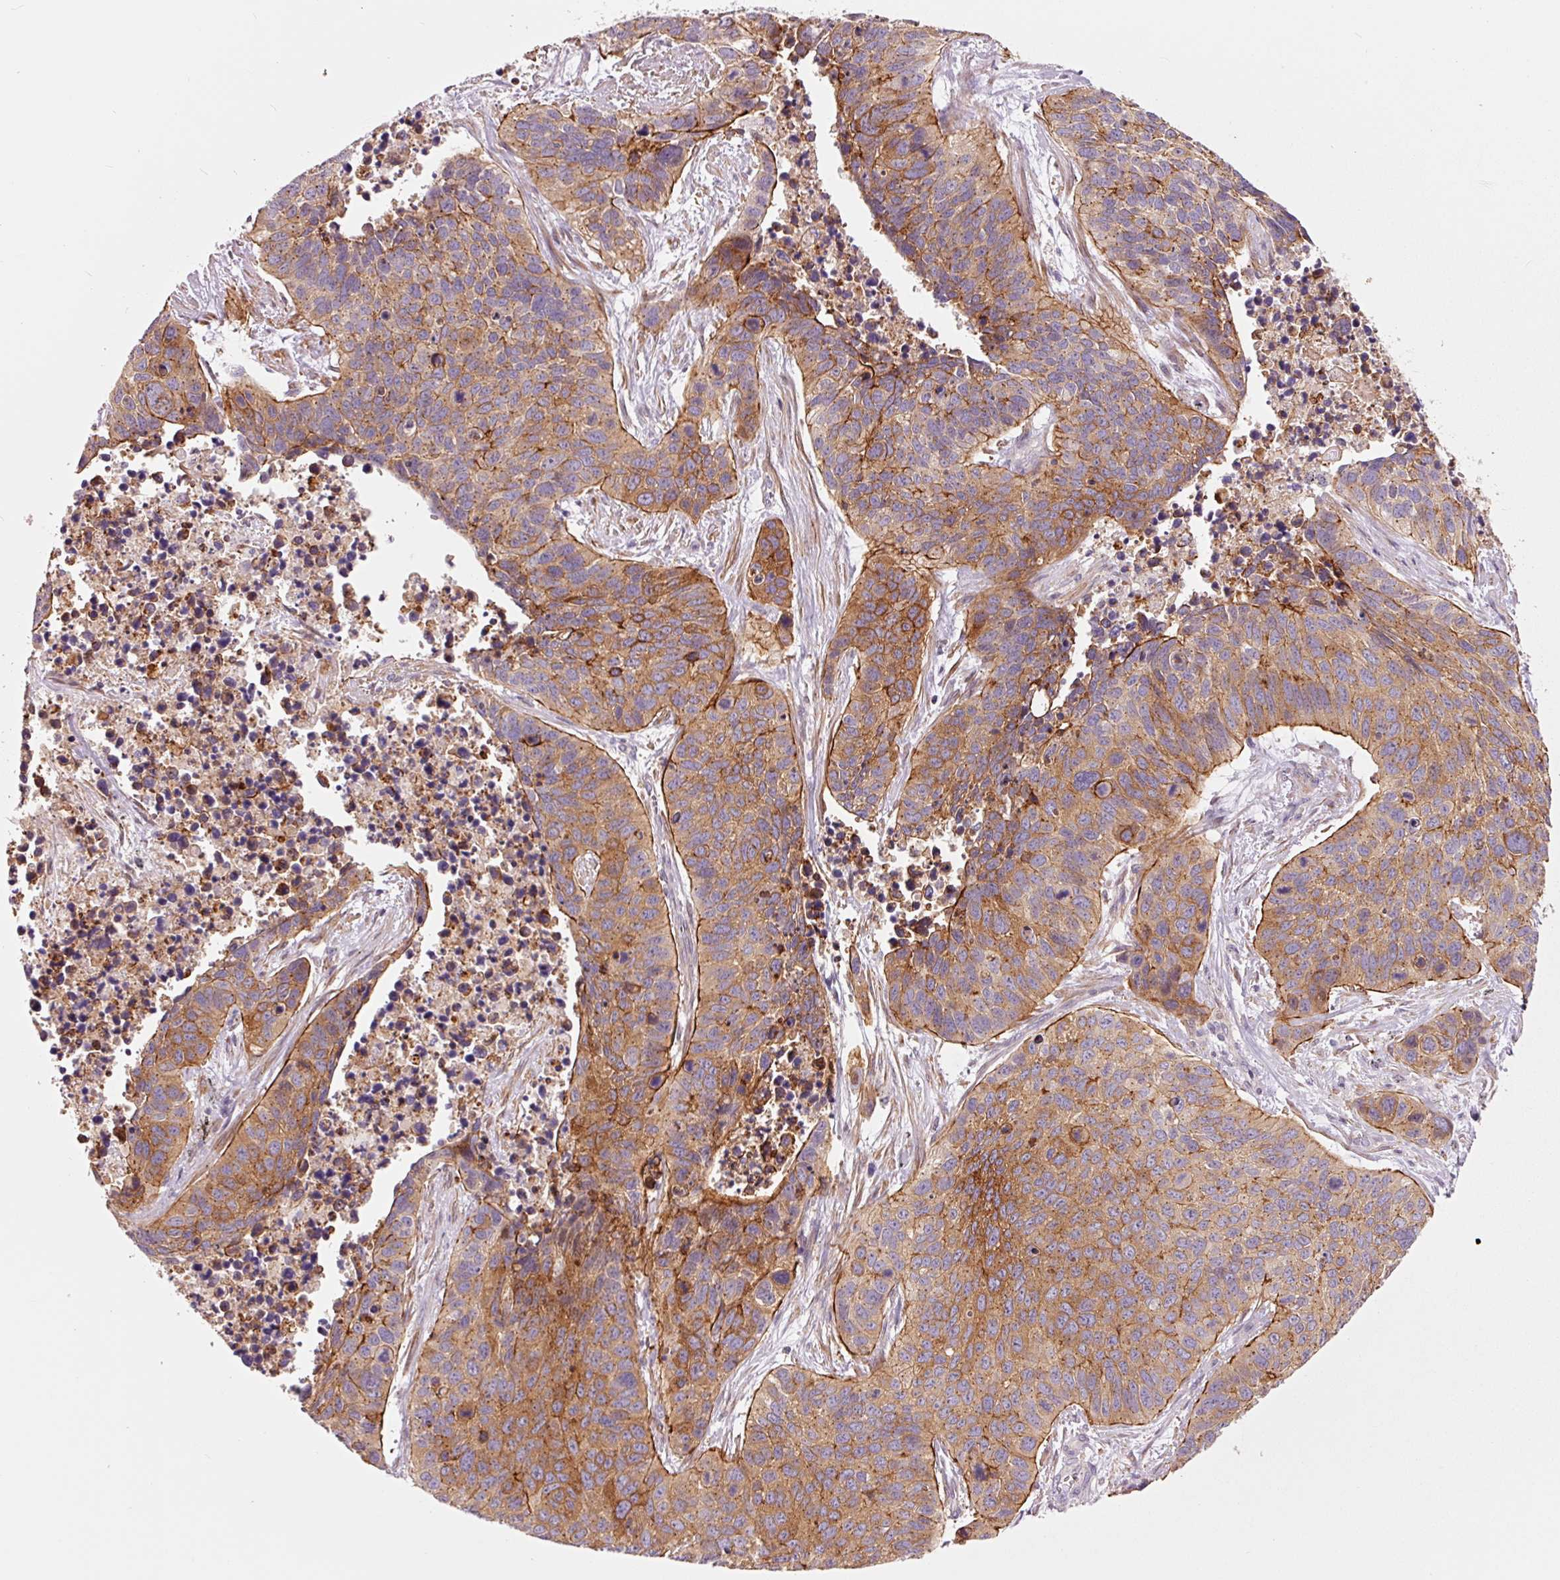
{"staining": {"intensity": "moderate", "quantity": ">75%", "location": "cytoplasmic/membranous"}, "tissue": "lung cancer", "cell_type": "Tumor cells", "image_type": "cancer", "snomed": [{"axis": "morphology", "description": "Squamous cell carcinoma, NOS"}, {"axis": "topography", "description": "Lung"}], "caption": "Moderate cytoplasmic/membranous protein expression is appreciated in approximately >75% of tumor cells in lung squamous cell carcinoma.", "gene": "DAPP1", "patient": {"sex": "male", "age": 62}}